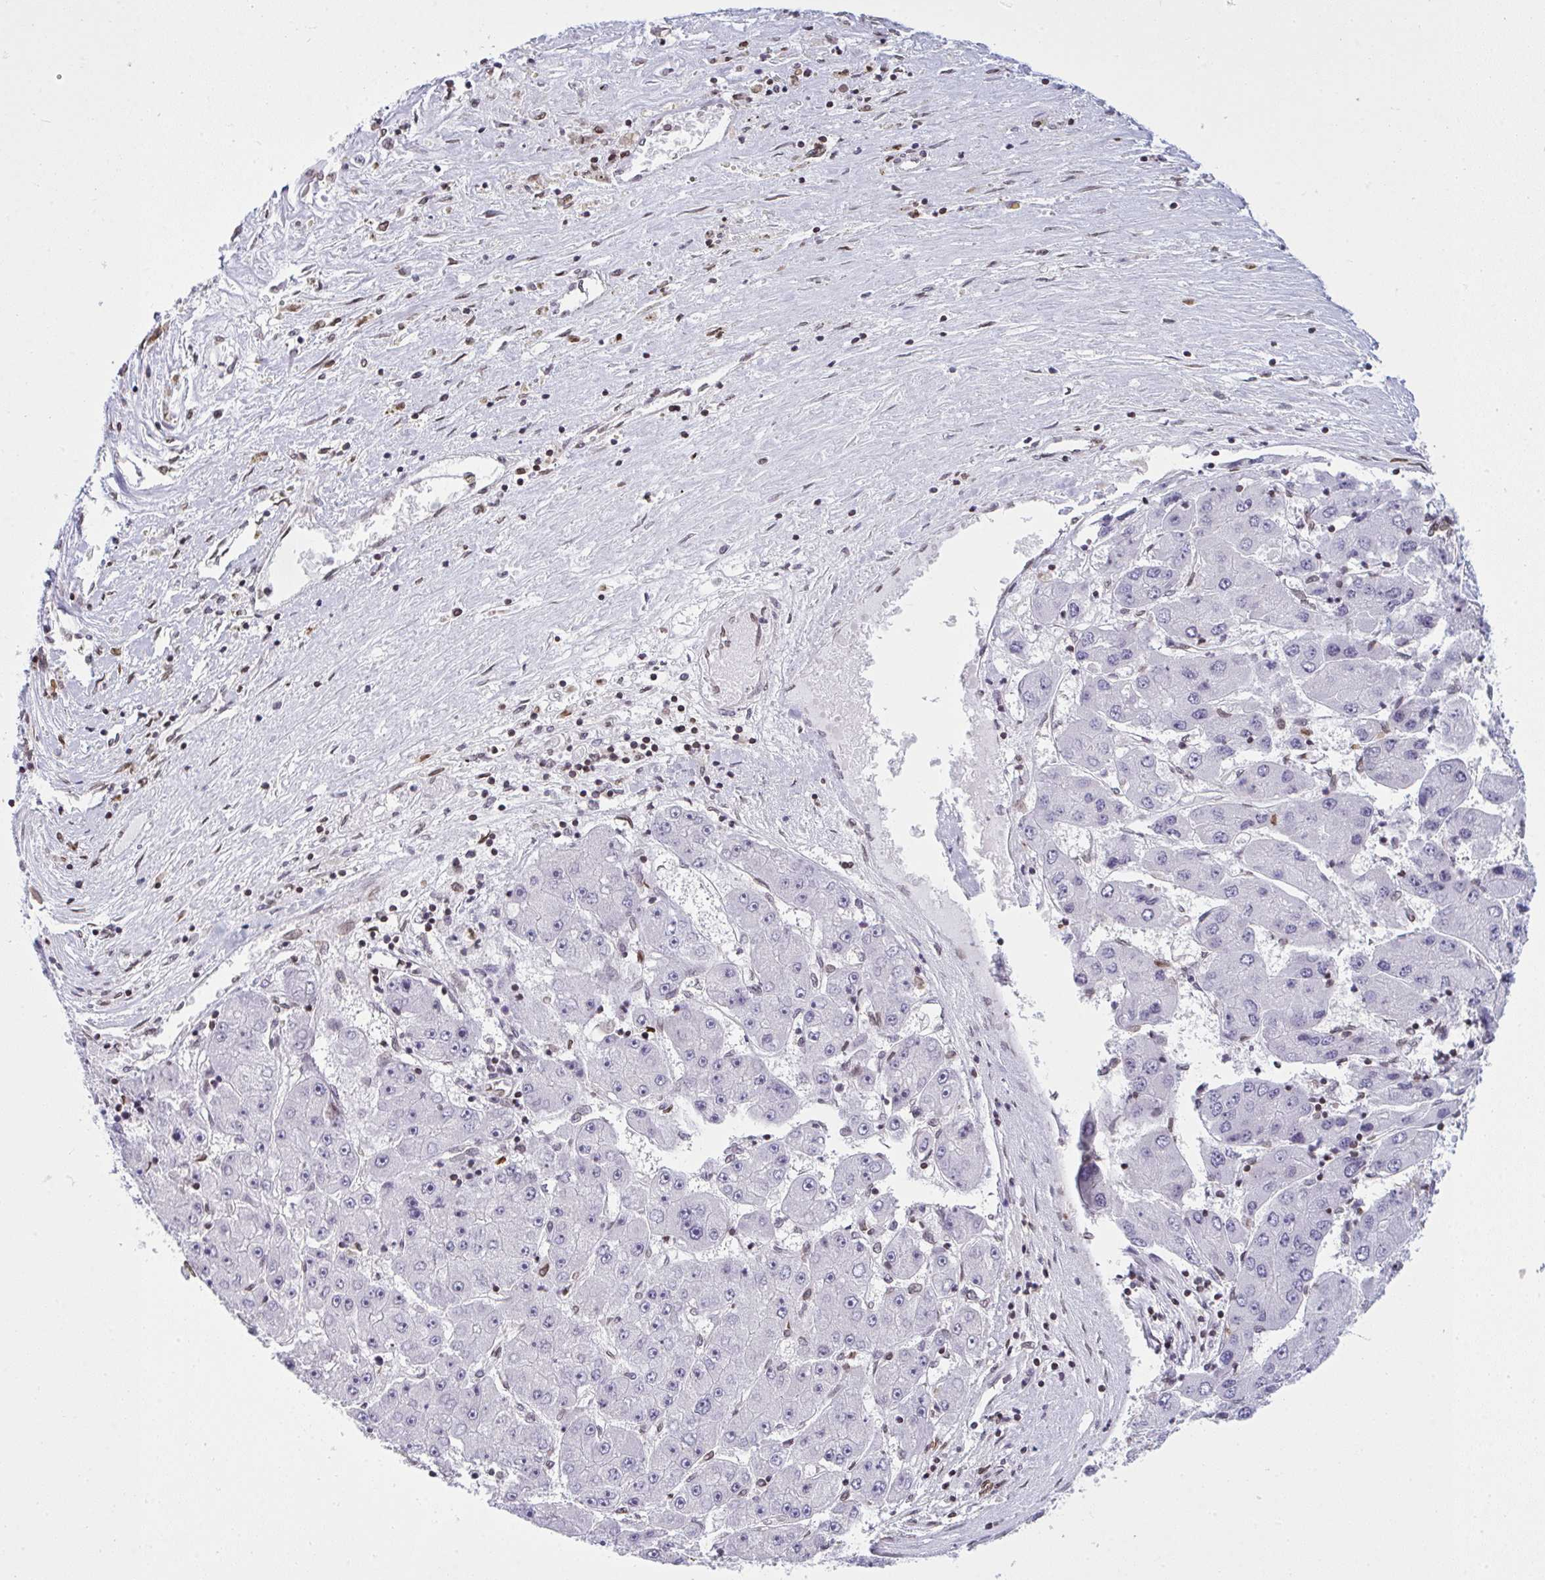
{"staining": {"intensity": "negative", "quantity": "none", "location": "none"}, "tissue": "liver cancer", "cell_type": "Tumor cells", "image_type": "cancer", "snomed": [{"axis": "morphology", "description": "Carcinoma, Hepatocellular, NOS"}, {"axis": "topography", "description": "Liver"}], "caption": "Micrograph shows no significant protein expression in tumor cells of liver cancer.", "gene": "LMNB2", "patient": {"sex": "female", "age": 61}}